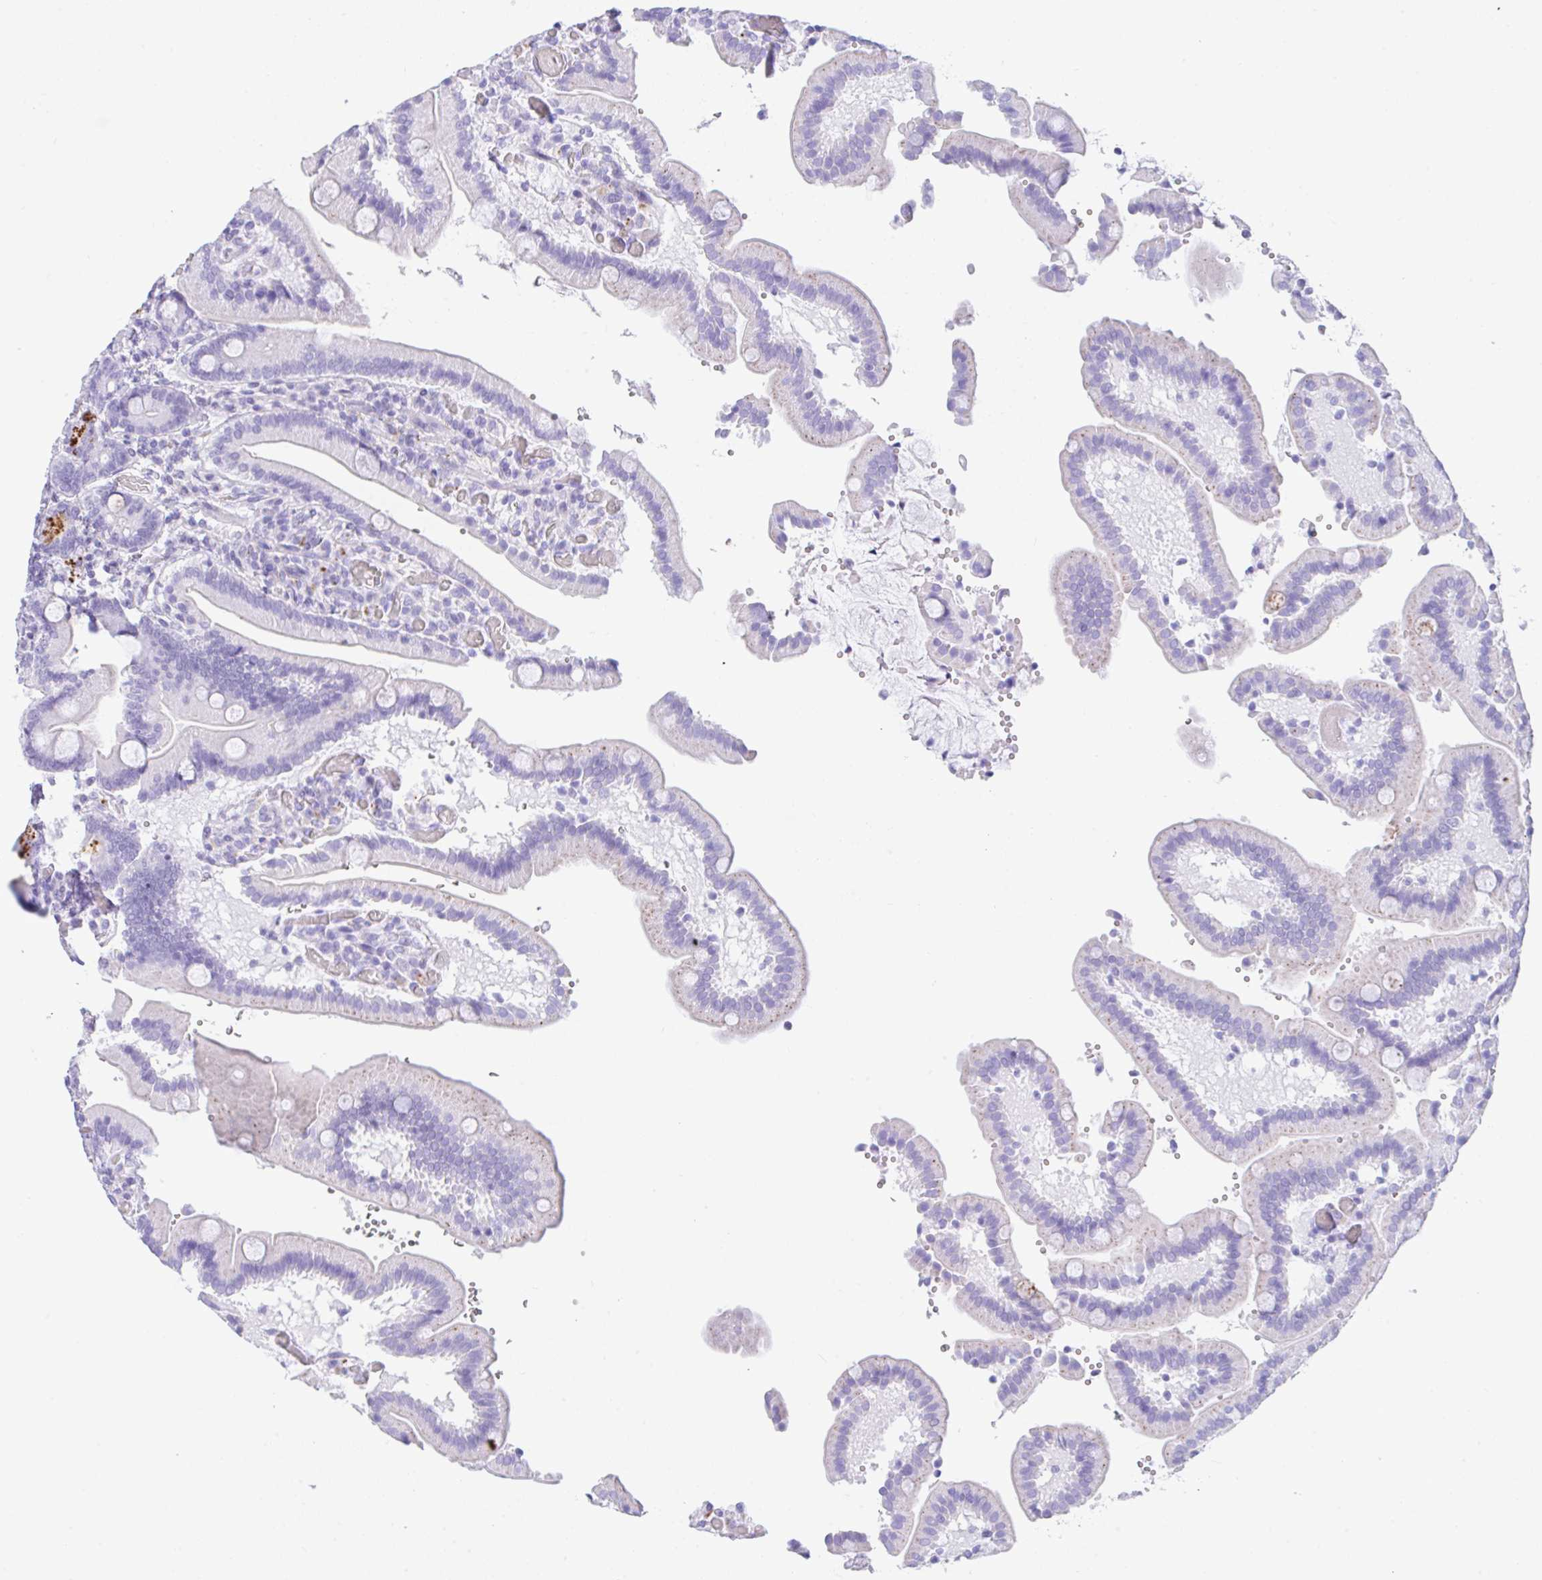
{"staining": {"intensity": "strong", "quantity": "<25%", "location": "cytoplasmic/membranous"}, "tissue": "duodenum", "cell_type": "Glandular cells", "image_type": "normal", "snomed": [{"axis": "morphology", "description": "Normal tissue, NOS"}, {"axis": "topography", "description": "Duodenum"}], "caption": "The image shows immunohistochemical staining of benign duodenum. There is strong cytoplasmic/membranous expression is identified in approximately <25% of glandular cells.", "gene": "NDUFAF8", "patient": {"sex": "female", "age": 62}}